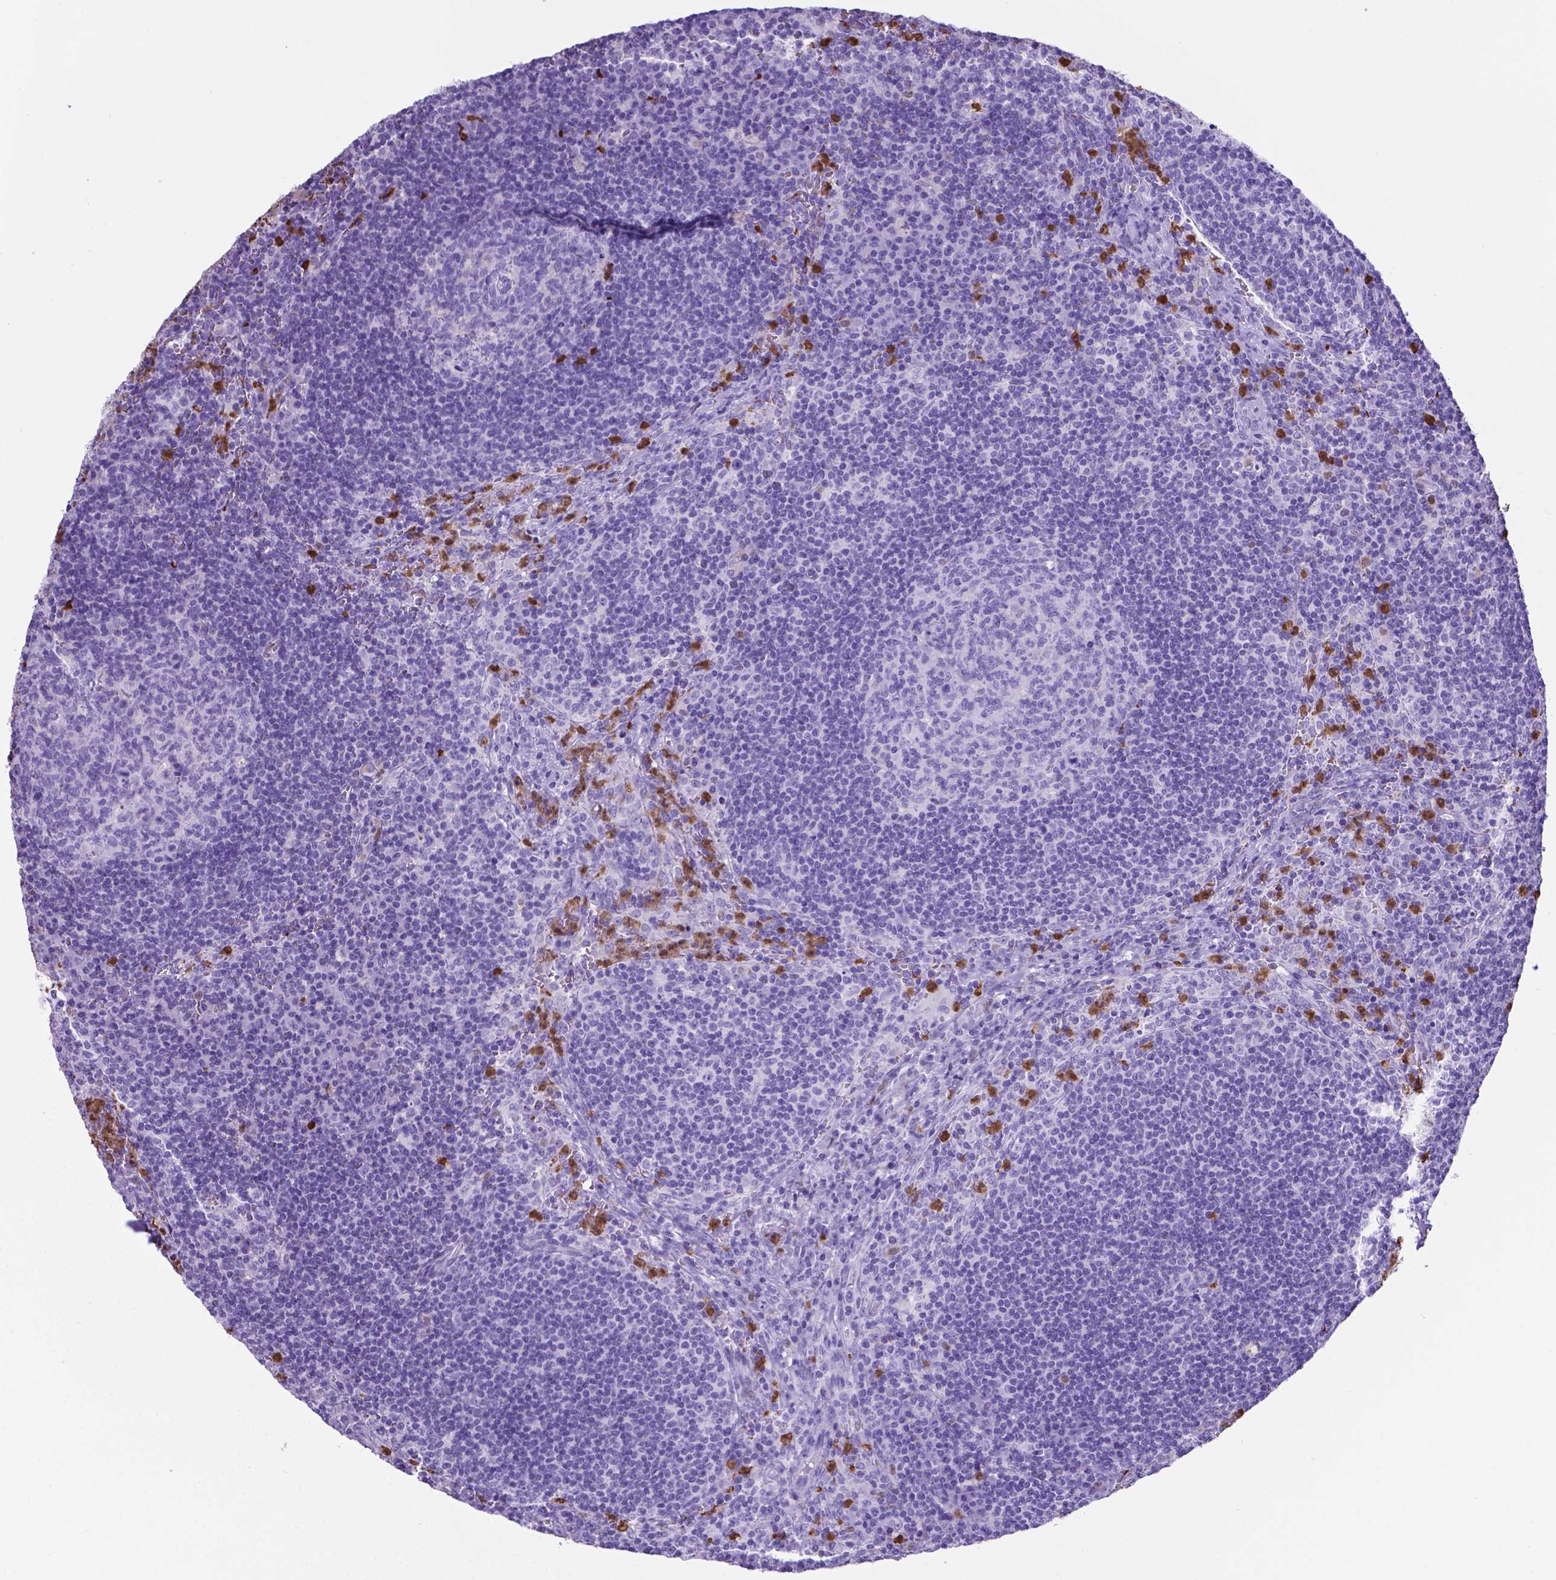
{"staining": {"intensity": "negative", "quantity": "none", "location": "none"}, "tissue": "lymph node", "cell_type": "Germinal center cells", "image_type": "normal", "snomed": [{"axis": "morphology", "description": "Normal tissue, NOS"}, {"axis": "topography", "description": "Lymph node"}], "caption": "Normal lymph node was stained to show a protein in brown. There is no significant staining in germinal center cells. The staining was performed using DAB (3,3'-diaminobenzidine) to visualize the protein expression in brown, while the nuclei were stained in blue with hematoxylin (Magnification: 20x).", "gene": "LZTR1", "patient": {"sex": "male", "age": 67}}